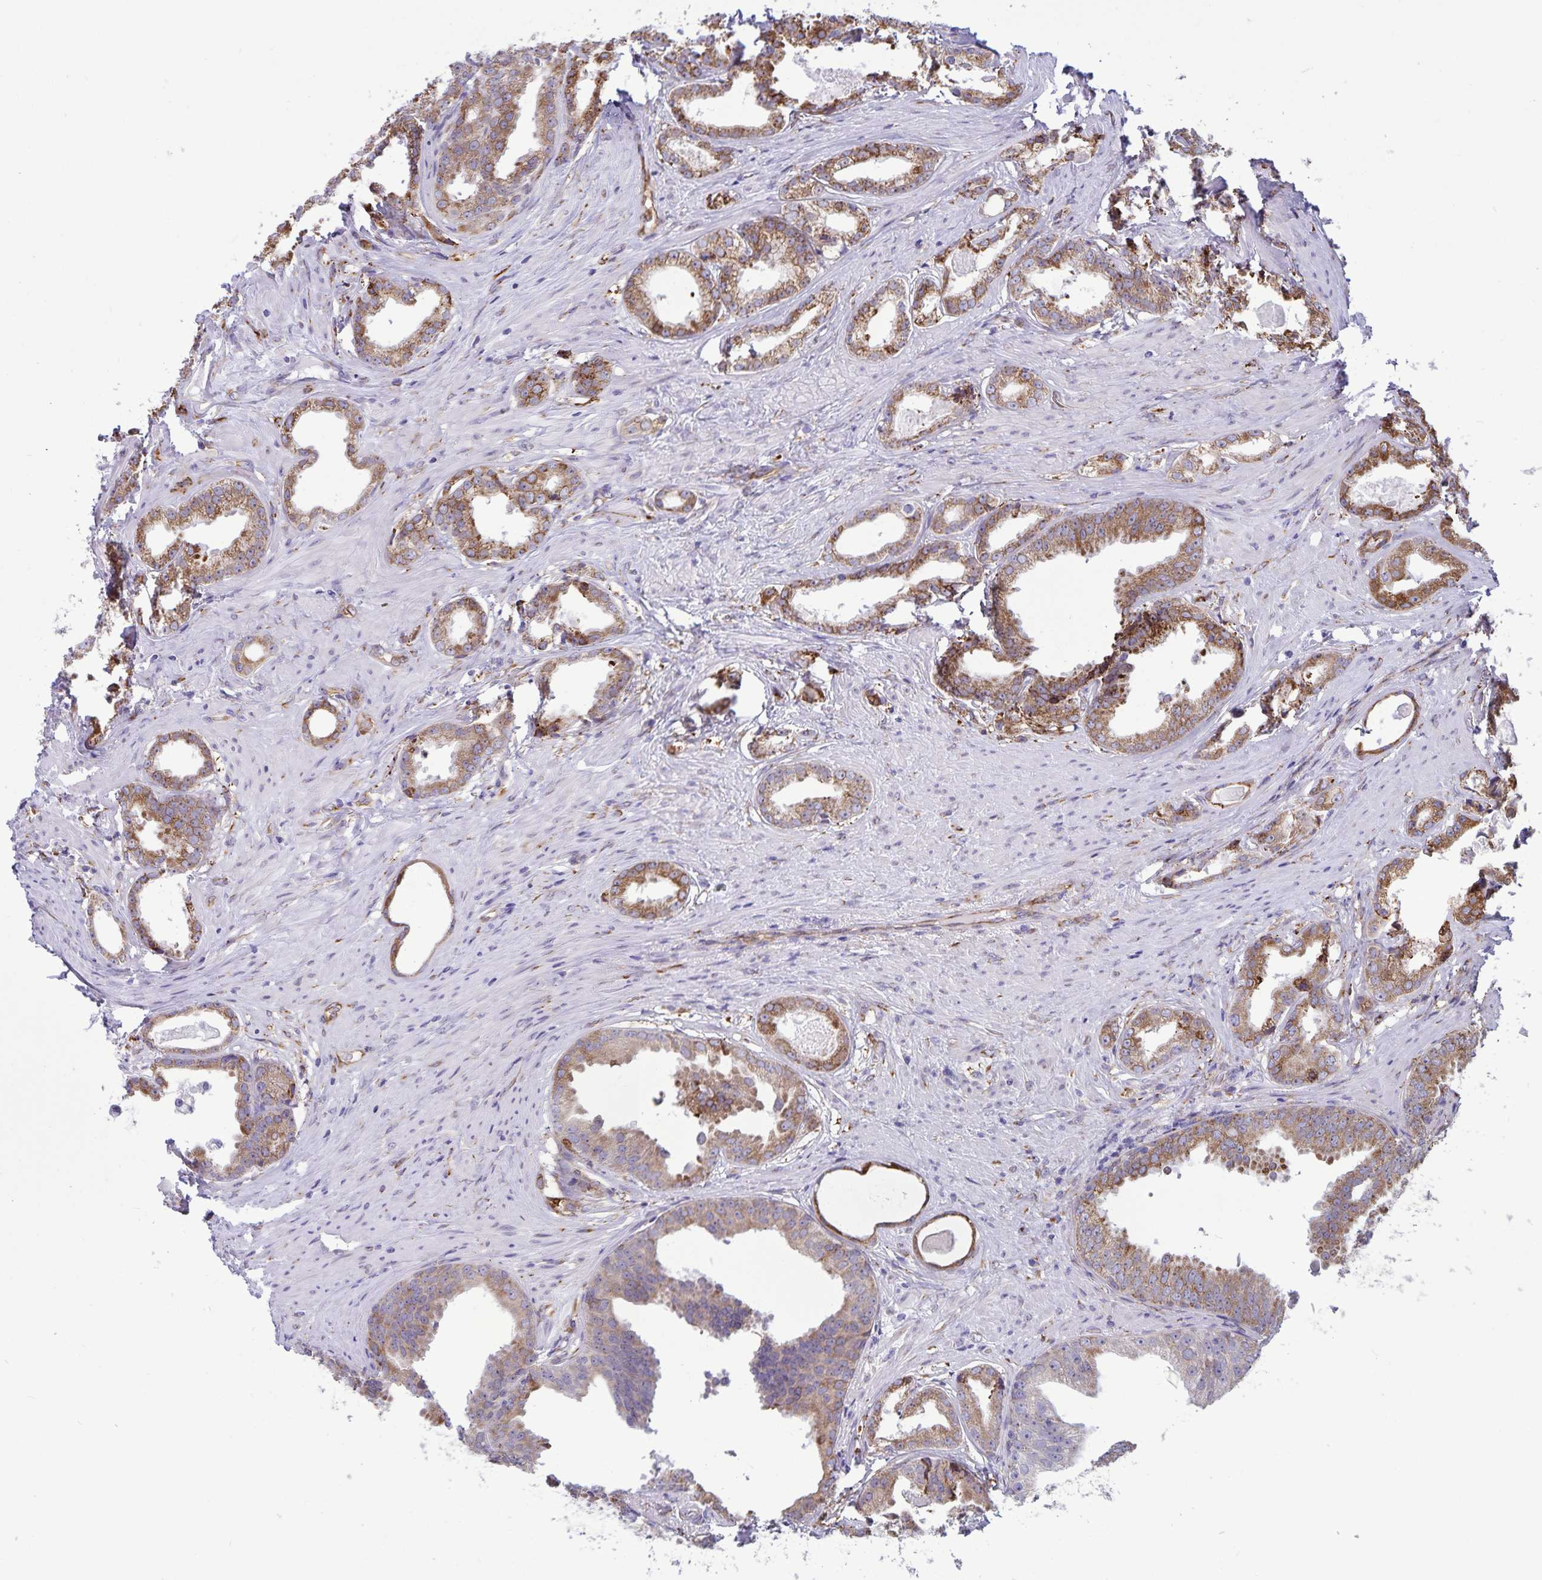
{"staining": {"intensity": "moderate", "quantity": ">75%", "location": "cytoplasmic/membranous"}, "tissue": "prostate cancer", "cell_type": "Tumor cells", "image_type": "cancer", "snomed": [{"axis": "morphology", "description": "Adenocarcinoma, Low grade"}, {"axis": "topography", "description": "Prostate"}], "caption": "Tumor cells show moderate cytoplasmic/membranous positivity in approximately >75% of cells in low-grade adenocarcinoma (prostate).", "gene": "RCN1", "patient": {"sex": "male", "age": 65}}